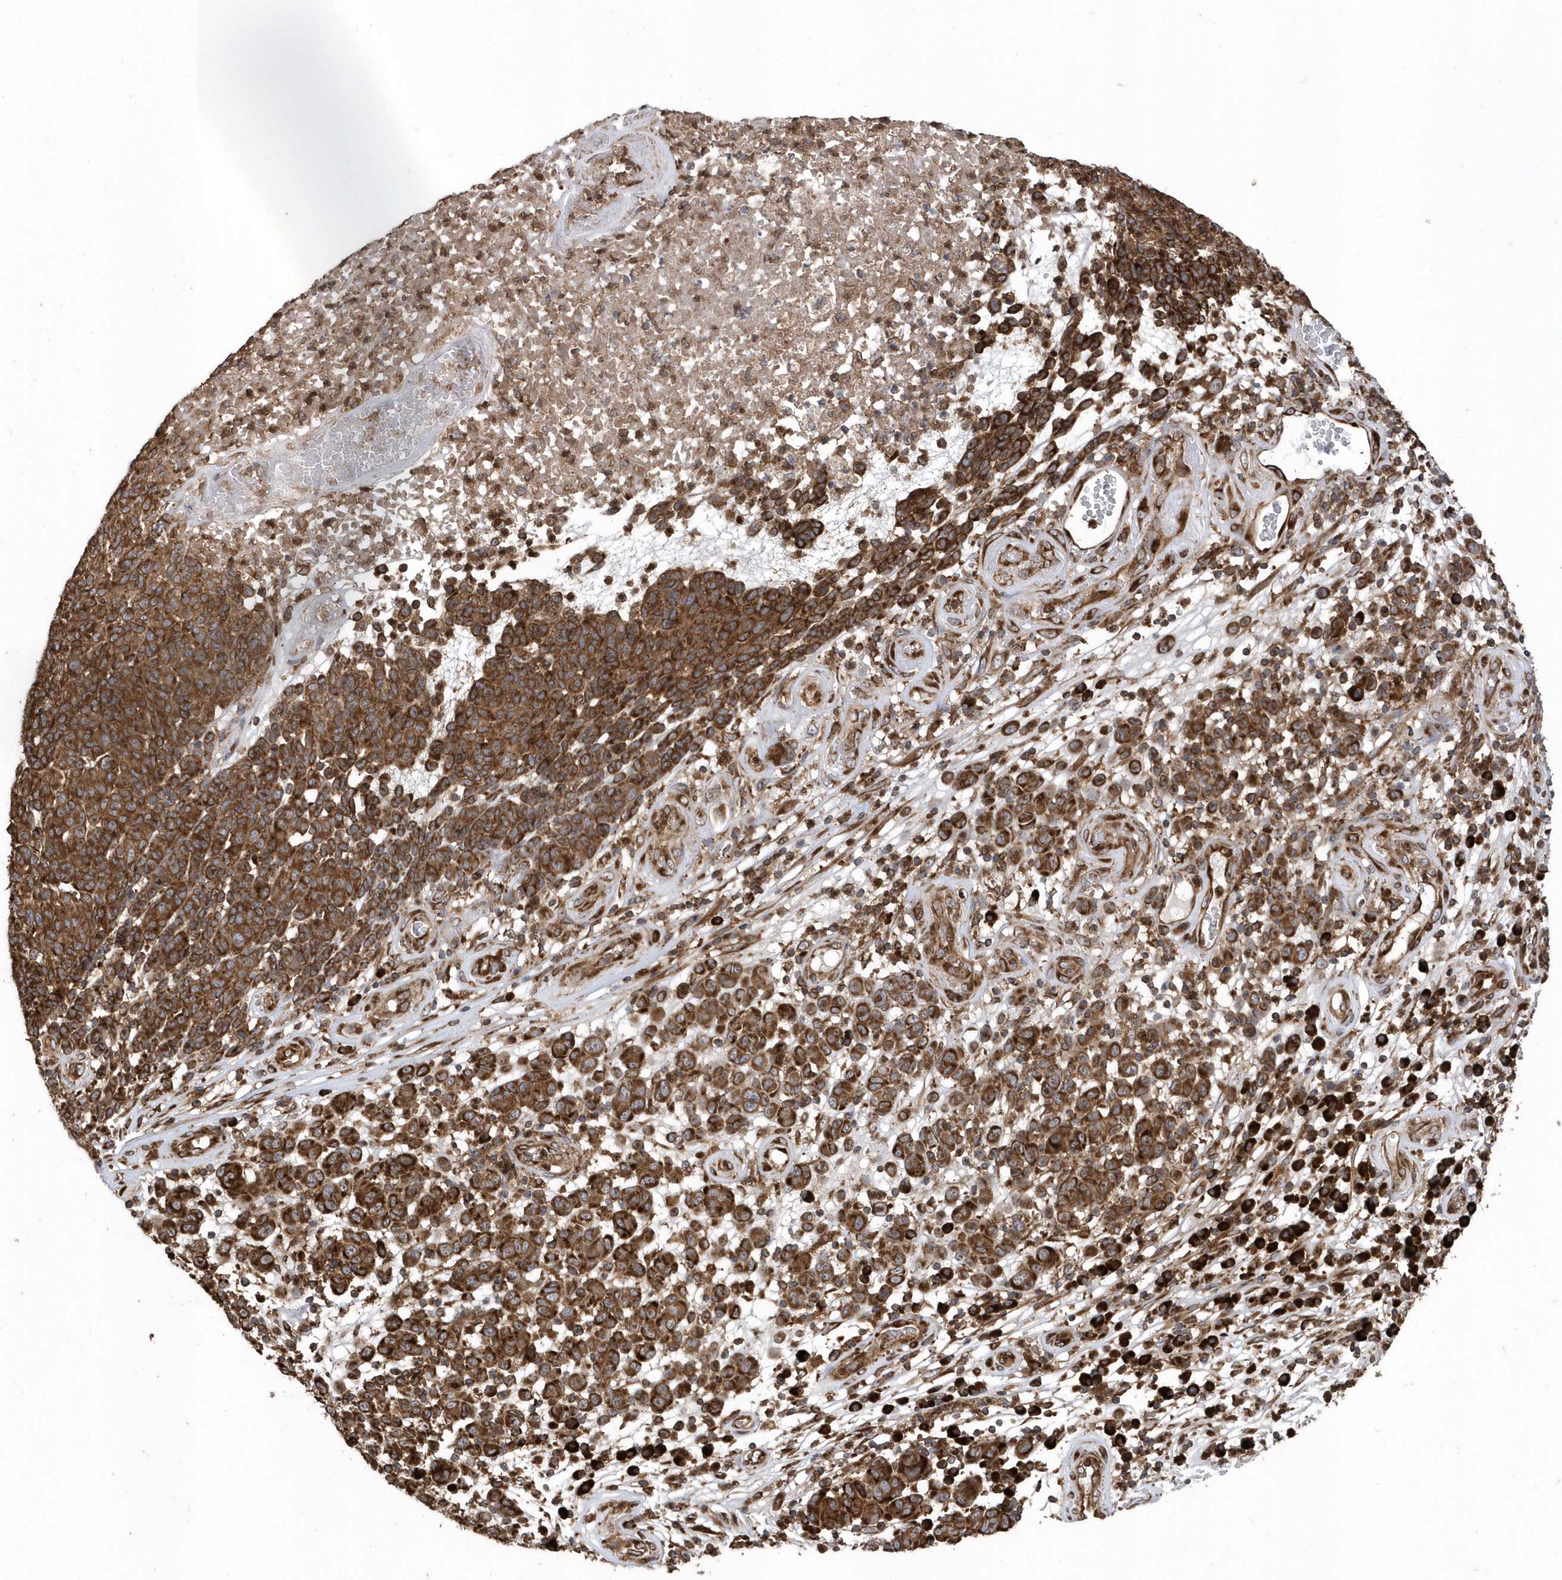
{"staining": {"intensity": "strong", "quantity": ">75%", "location": "cytoplasmic/membranous"}, "tissue": "melanoma", "cell_type": "Tumor cells", "image_type": "cancer", "snomed": [{"axis": "morphology", "description": "Malignant melanoma, NOS"}, {"axis": "topography", "description": "Skin"}], "caption": "DAB immunohistochemical staining of melanoma reveals strong cytoplasmic/membranous protein positivity in about >75% of tumor cells.", "gene": "WASHC5", "patient": {"sex": "male", "age": 49}}